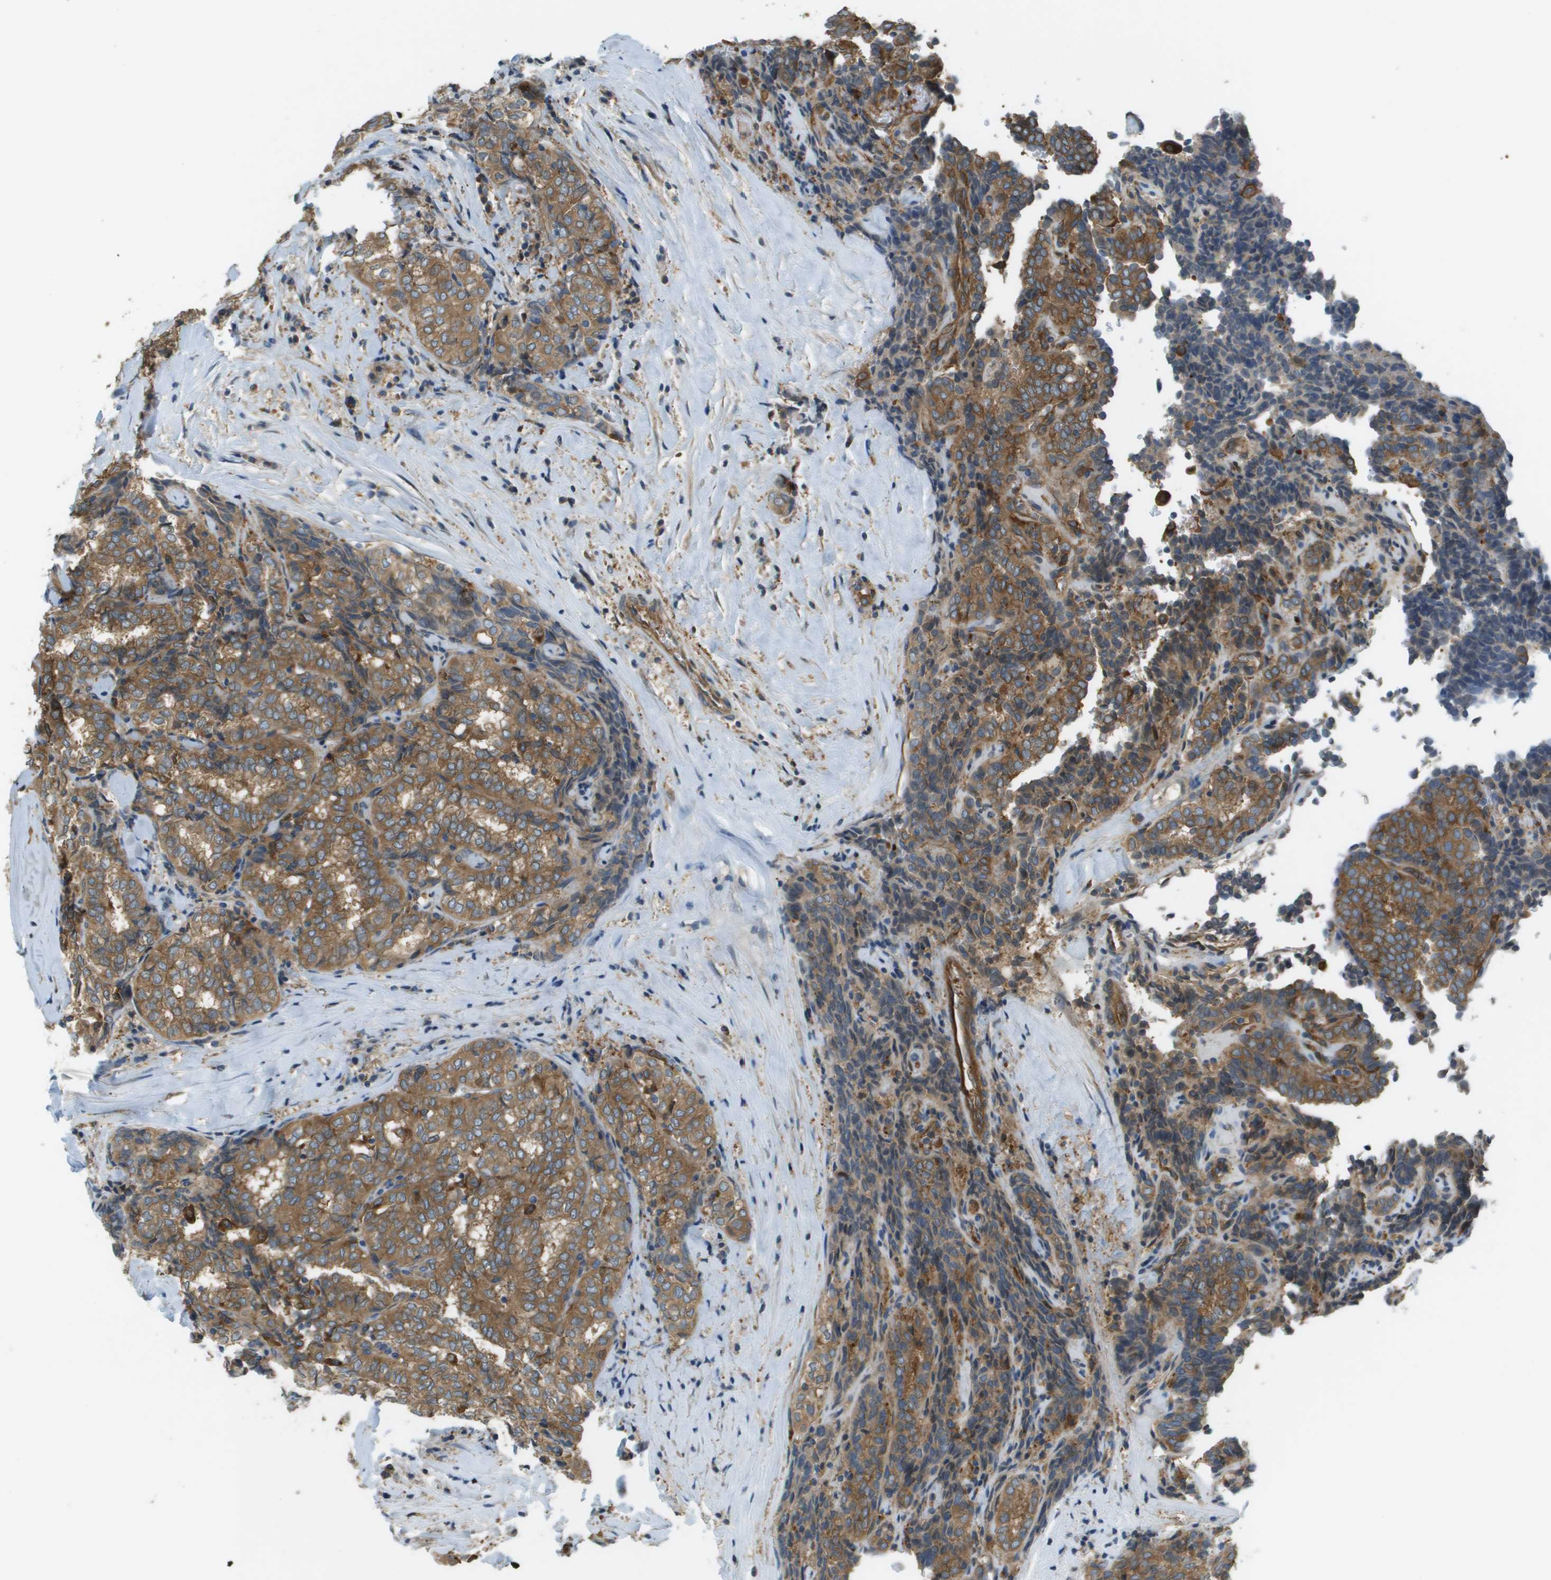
{"staining": {"intensity": "moderate", "quantity": ">75%", "location": "cytoplasmic/membranous"}, "tissue": "thyroid cancer", "cell_type": "Tumor cells", "image_type": "cancer", "snomed": [{"axis": "morphology", "description": "Normal tissue, NOS"}, {"axis": "morphology", "description": "Papillary adenocarcinoma, NOS"}, {"axis": "topography", "description": "Thyroid gland"}], "caption": "Immunohistochemical staining of human thyroid cancer (papillary adenocarcinoma) shows medium levels of moderate cytoplasmic/membranous protein positivity in about >75% of tumor cells.", "gene": "CORO1B", "patient": {"sex": "female", "age": 30}}